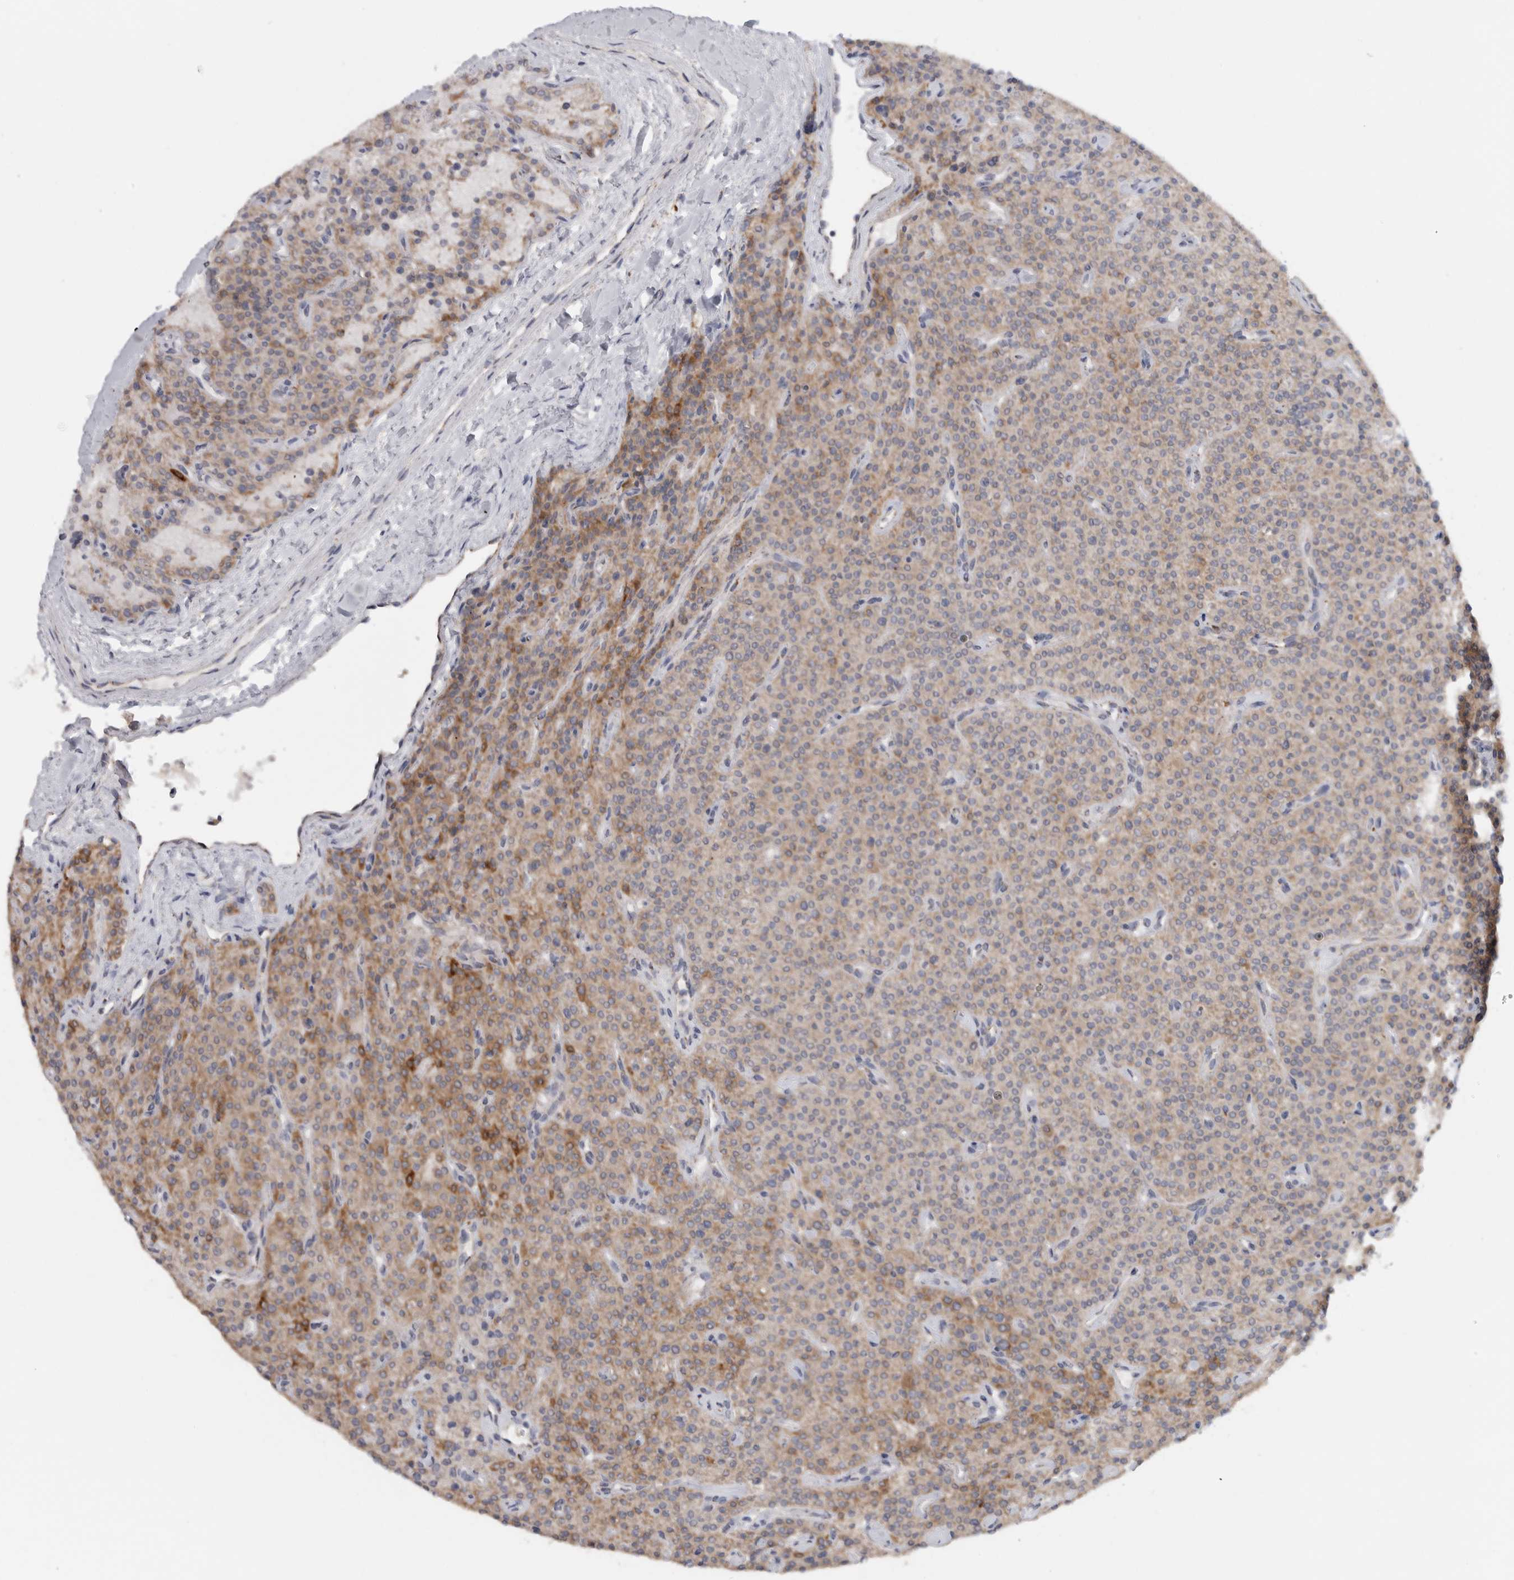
{"staining": {"intensity": "moderate", "quantity": "25%-75%", "location": "cytoplasmic/membranous"}, "tissue": "parathyroid gland", "cell_type": "Glandular cells", "image_type": "normal", "snomed": [{"axis": "morphology", "description": "Normal tissue, NOS"}, {"axis": "topography", "description": "Parathyroid gland"}], "caption": "A high-resolution micrograph shows IHC staining of unremarkable parathyroid gland, which shows moderate cytoplasmic/membranous expression in about 25%-75% of glandular cells. The staining was performed using DAB (3,3'-diaminobenzidine) to visualize the protein expression in brown, while the nuclei were stained in blue with hematoxylin (Magnification: 20x).", "gene": "RAB18", "patient": {"sex": "male", "age": 46}}